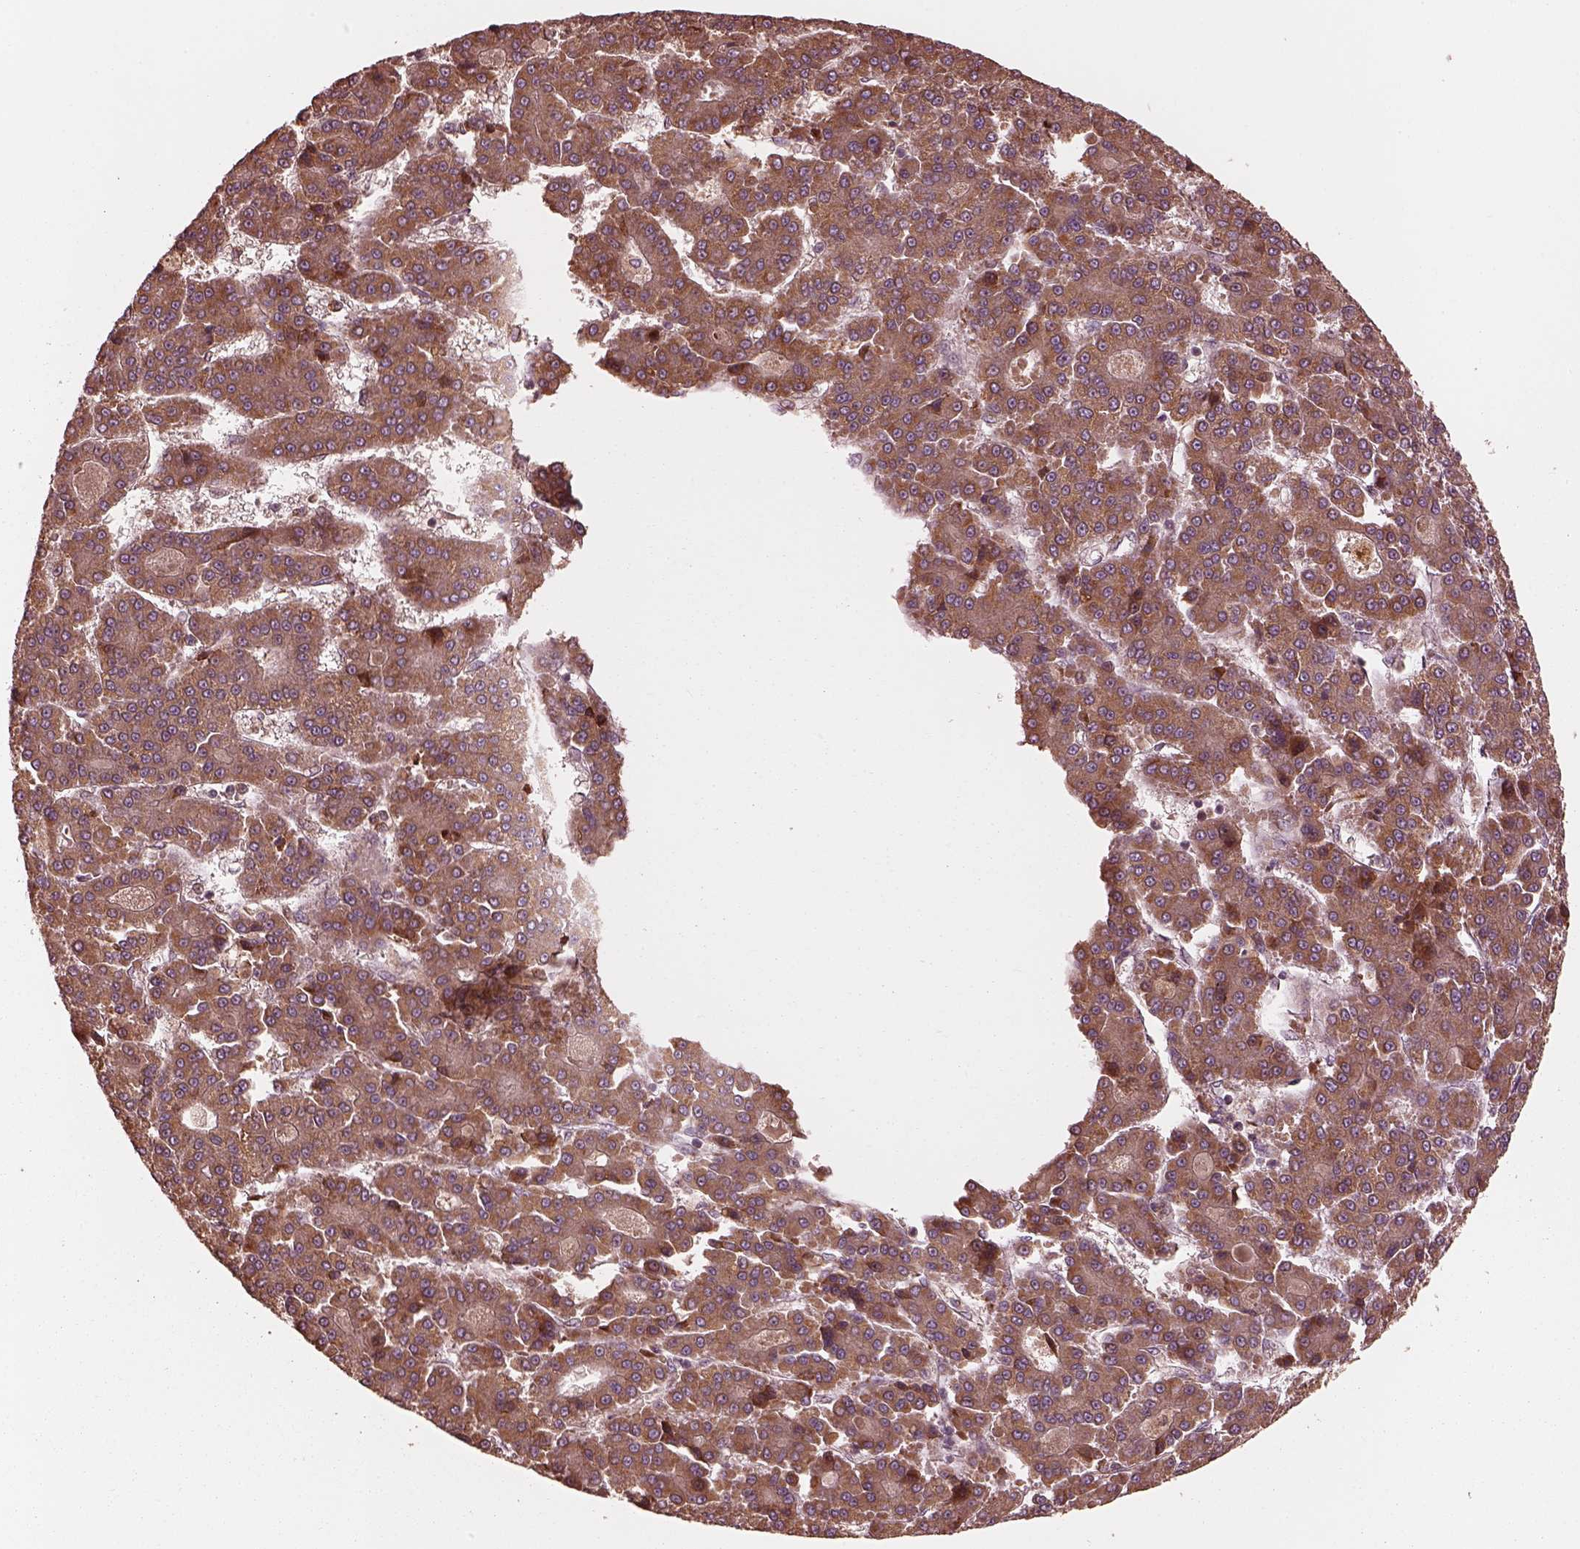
{"staining": {"intensity": "moderate", "quantity": ">75%", "location": "cytoplasmic/membranous"}, "tissue": "liver cancer", "cell_type": "Tumor cells", "image_type": "cancer", "snomed": [{"axis": "morphology", "description": "Carcinoma, Hepatocellular, NOS"}, {"axis": "topography", "description": "Liver"}], "caption": "DAB (3,3'-diaminobenzidine) immunohistochemical staining of liver cancer displays moderate cytoplasmic/membranous protein positivity in approximately >75% of tumor cells. The protein is shown in brown color, while the nuclei are stained blue.", "gene": "PIK3R2", "patient": {"sex": "male", "age": 70}}